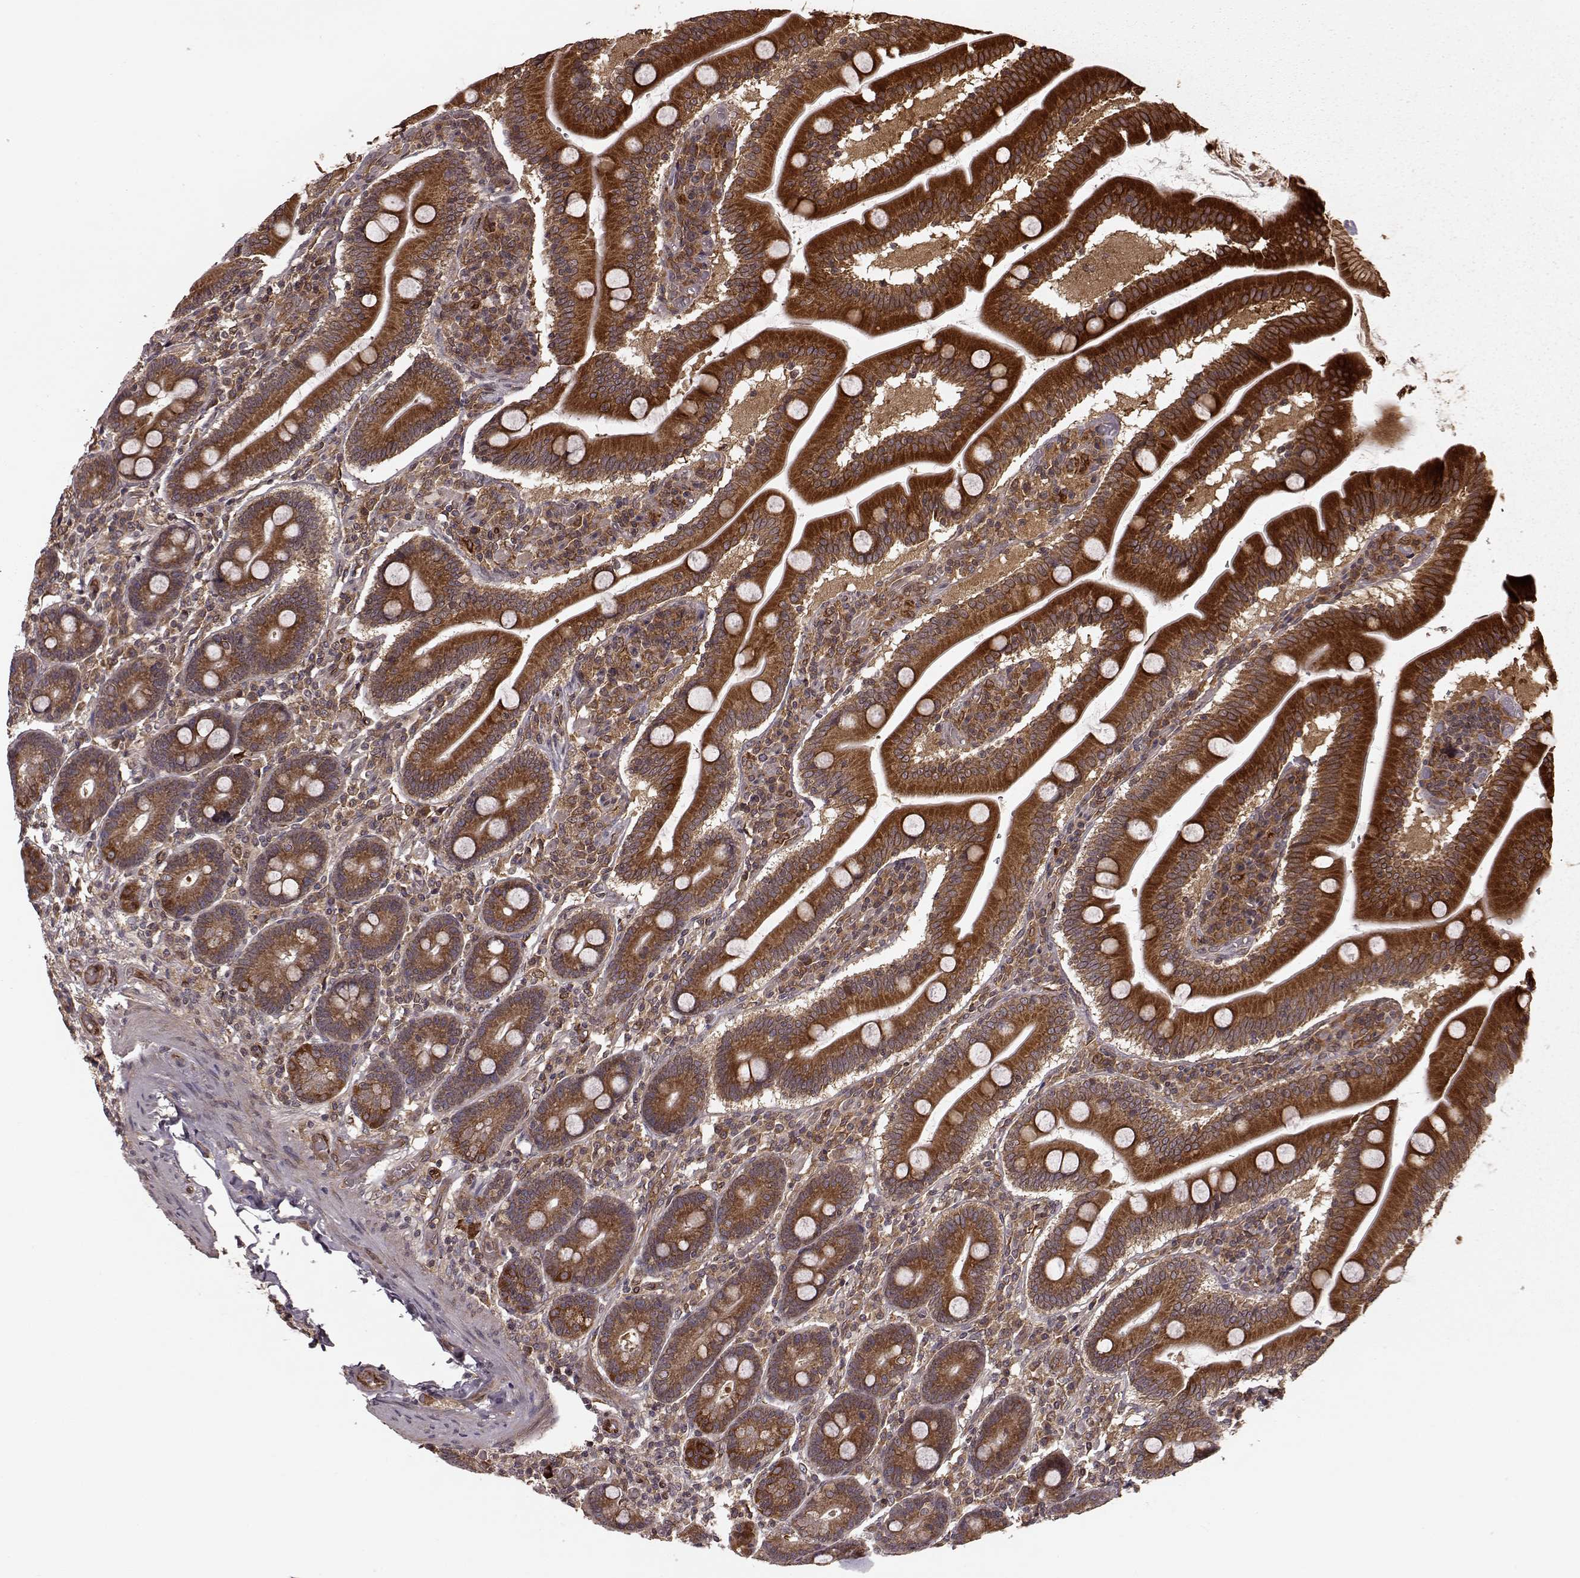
{"staining": {"intensity": "strong", "quantity": ">75%", "location": "cytoplasmic/membranous"}, "tissue": "small intestine", "cell_type": "Glandular cells", "image_type": "normal", "snomed": [{"axis": "morphology", "description": "Normal tissue, NOS"}, {"axis": "topography", "description": "Small intestine"}], "caption": "Immunohistochemical staining of benign small intestine exhibits high levels of strong cytoplasmic/membranous expression in about >75% of glandular cells. Immunohistochemistry (ihc) stains the protein in brown and the nuclei are stained blue.", "gene": "AGPAT1", "patient": {"sex": "male", "age": 37}}